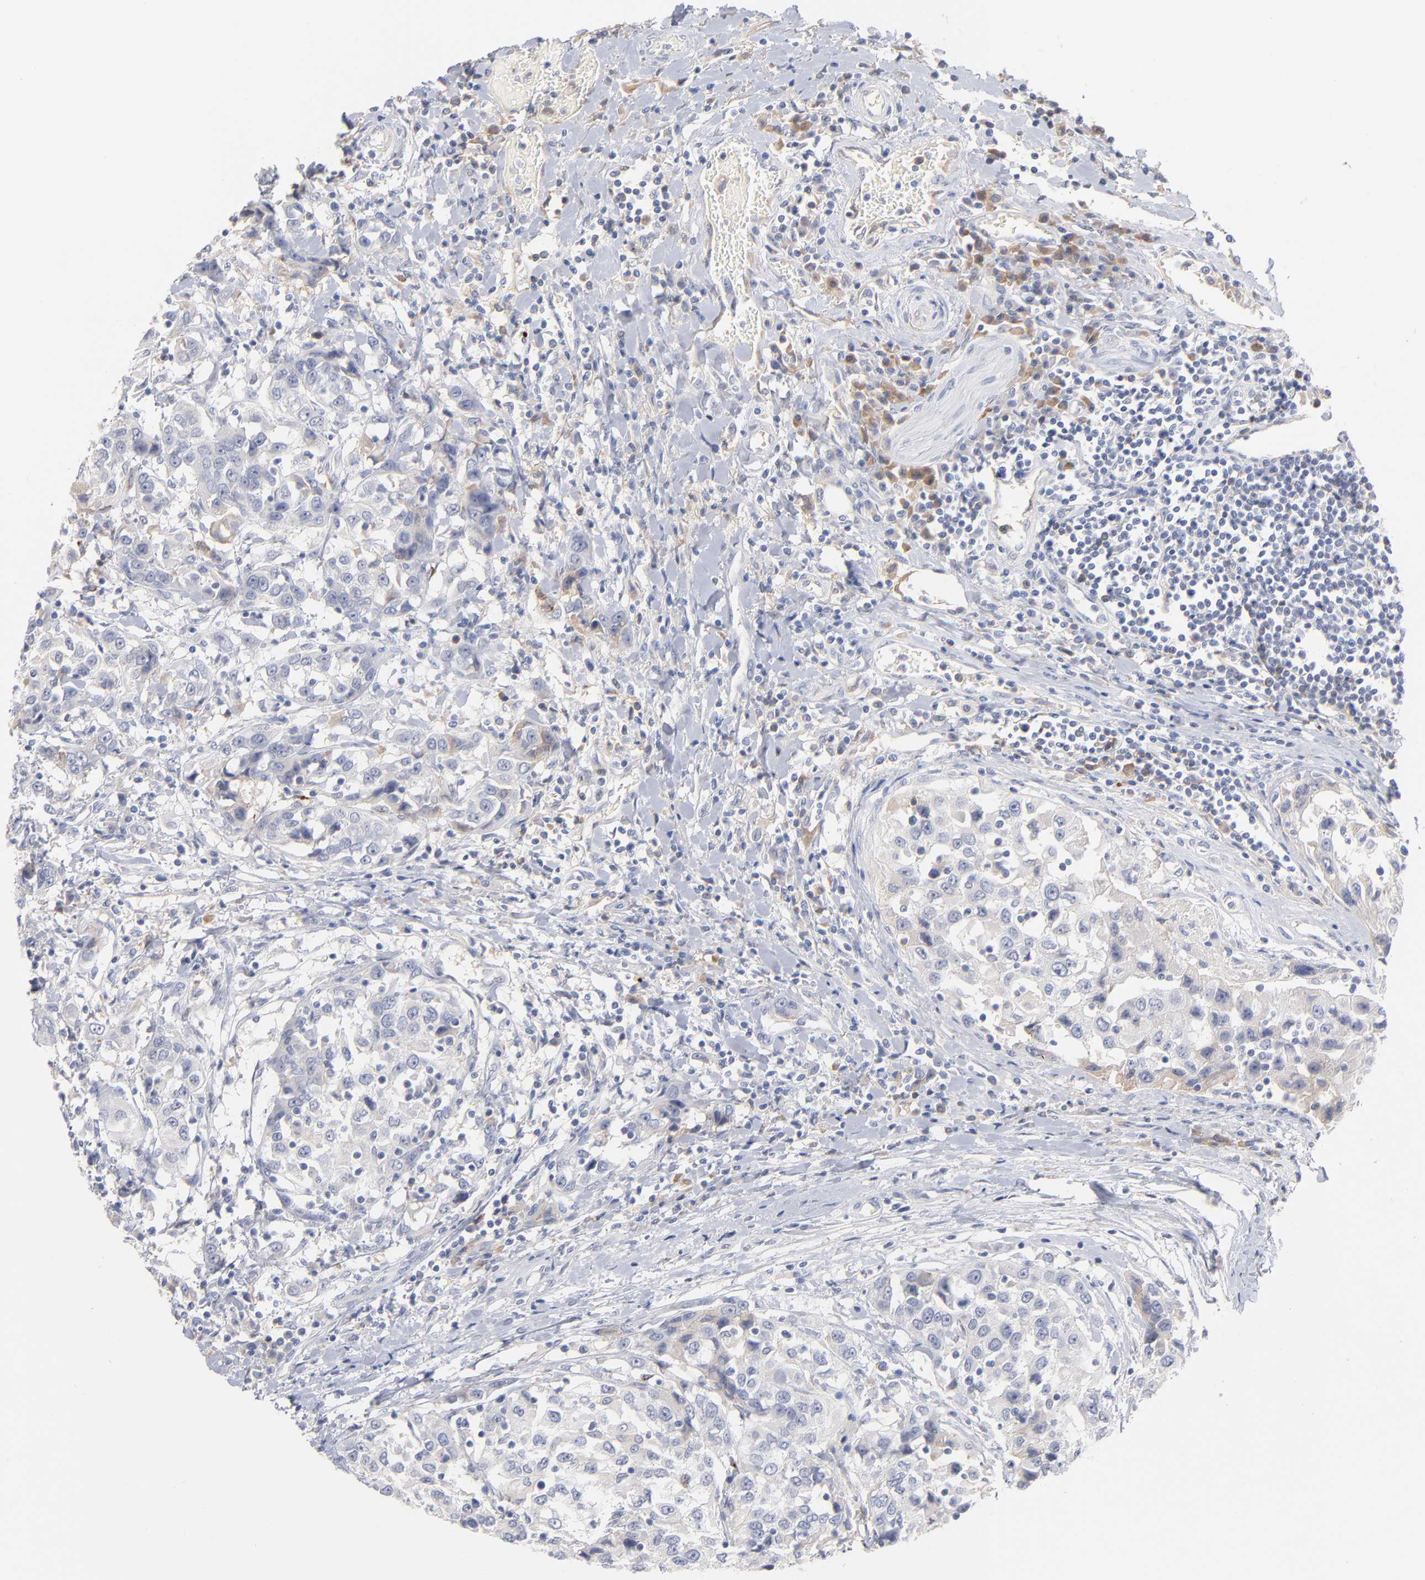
{"staining": {"intensity": "negative", "quantity": "none", "location": "none"}, "tissue": "urothelial cancer", "cell_type": "Tumor cells", "image_type": "cancer", "snomed": [{"axis": "morphology", "description": "Urothelial carcinoma, High grade"}, {"axis": "topography", "description": "Urinary bladder"}], "caption": "Tumor cells are negative for brown protein staining in urothelial cancer.", "gene": "F12", "patient": {"sex": "female", "age": 80}}